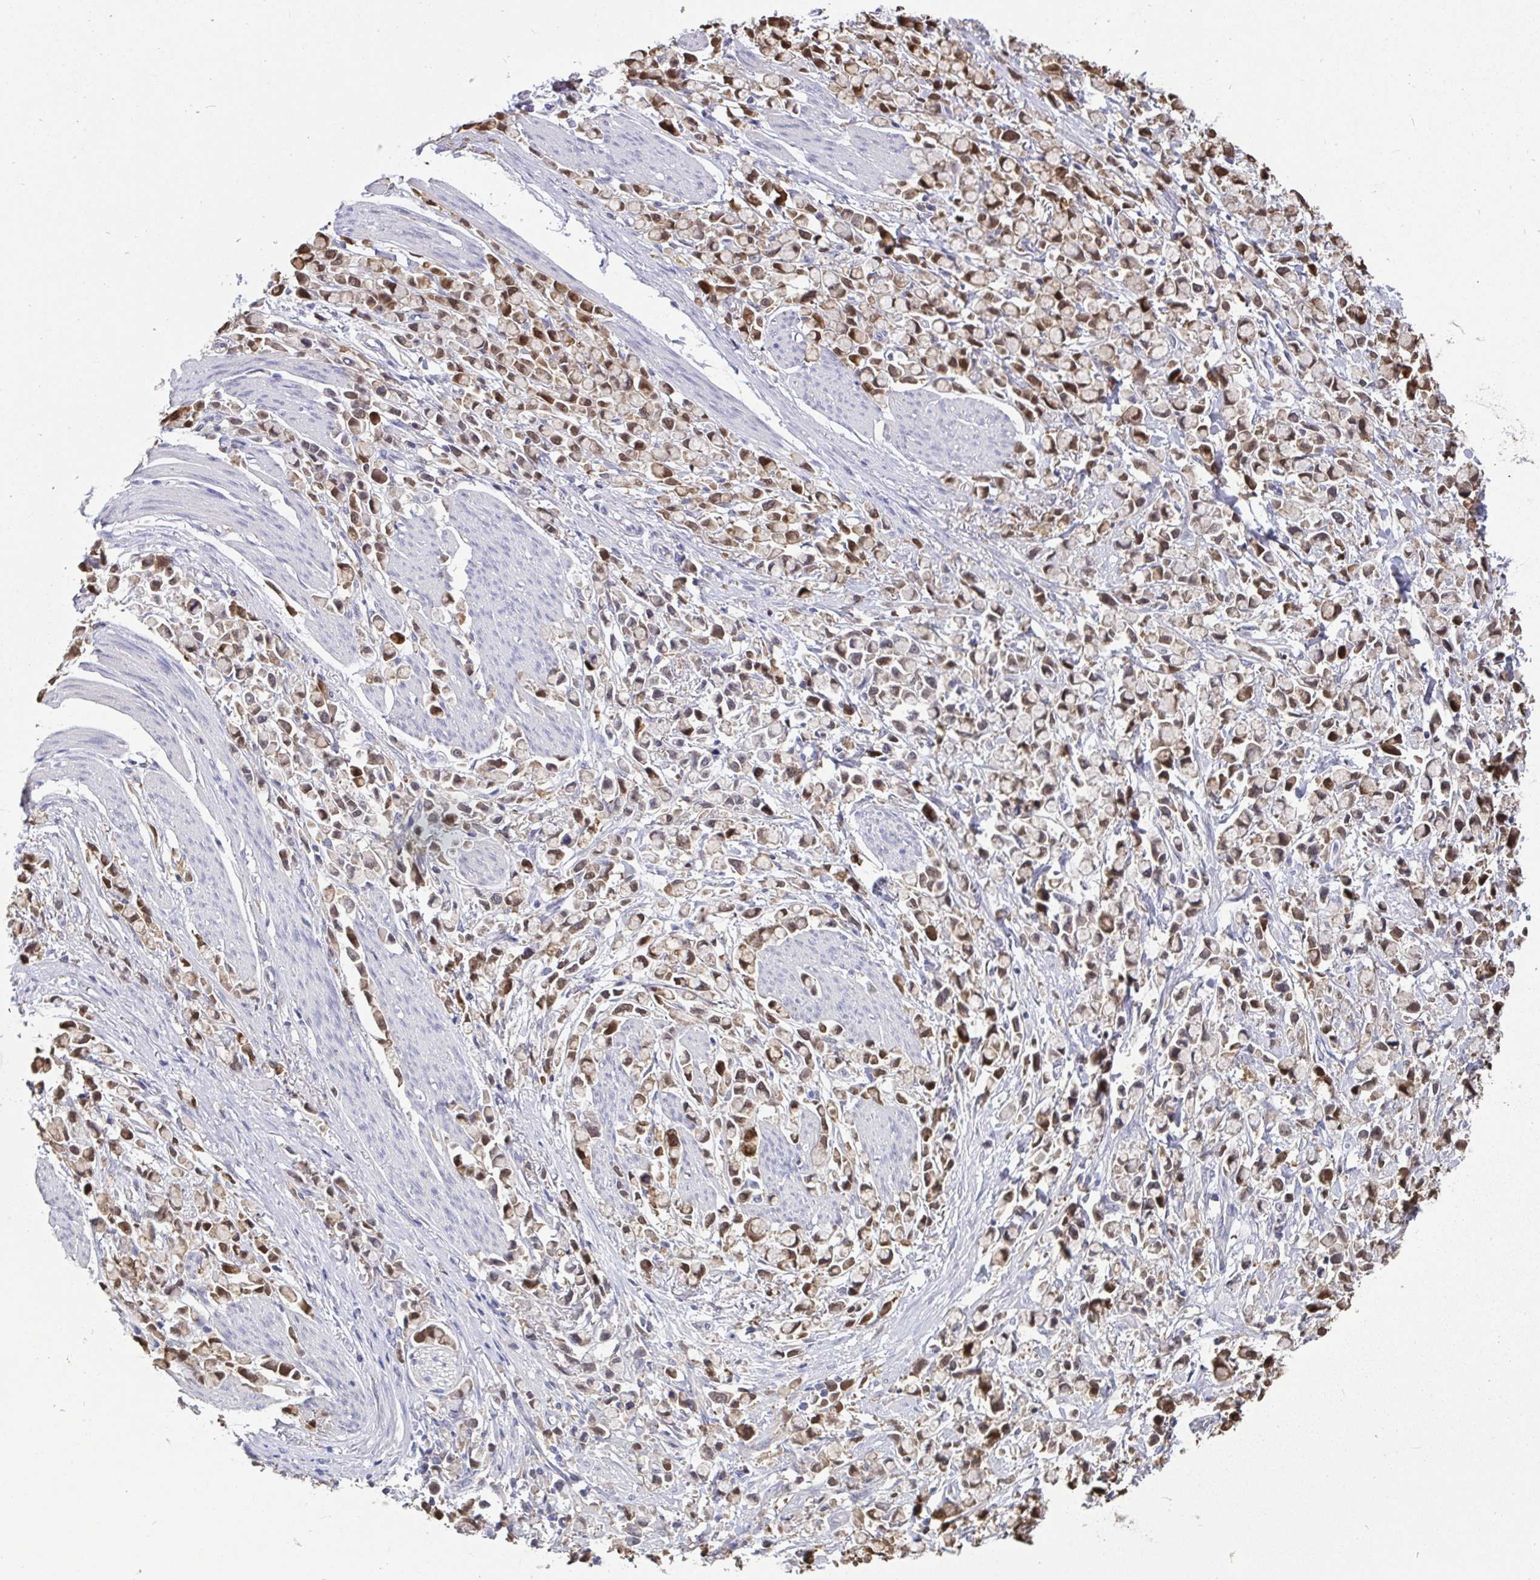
{"staining": {"intensity": "moderate", "quantity": ">75%", "location": "cytoplasmic/membranous,nuclear"}, "tissue": "stomach cancer", "cell_type": "Tumor cells", "image_type": "cancer", "snomed": [{"axis": "morphology", "description": "Adenocarcinoma, NOS"}, {"axis": "topography", "description": "Stomach"}], "caption": "Approximately >75% of tumor cells in human stomach adenocarcinoma exhibit moderate cytoplasmic/membranous and nuclear protein expression as visualized by brown immunohistochemical staining.", "gene": "IDH1", "patient": {"sex": "female", "age": 81}}